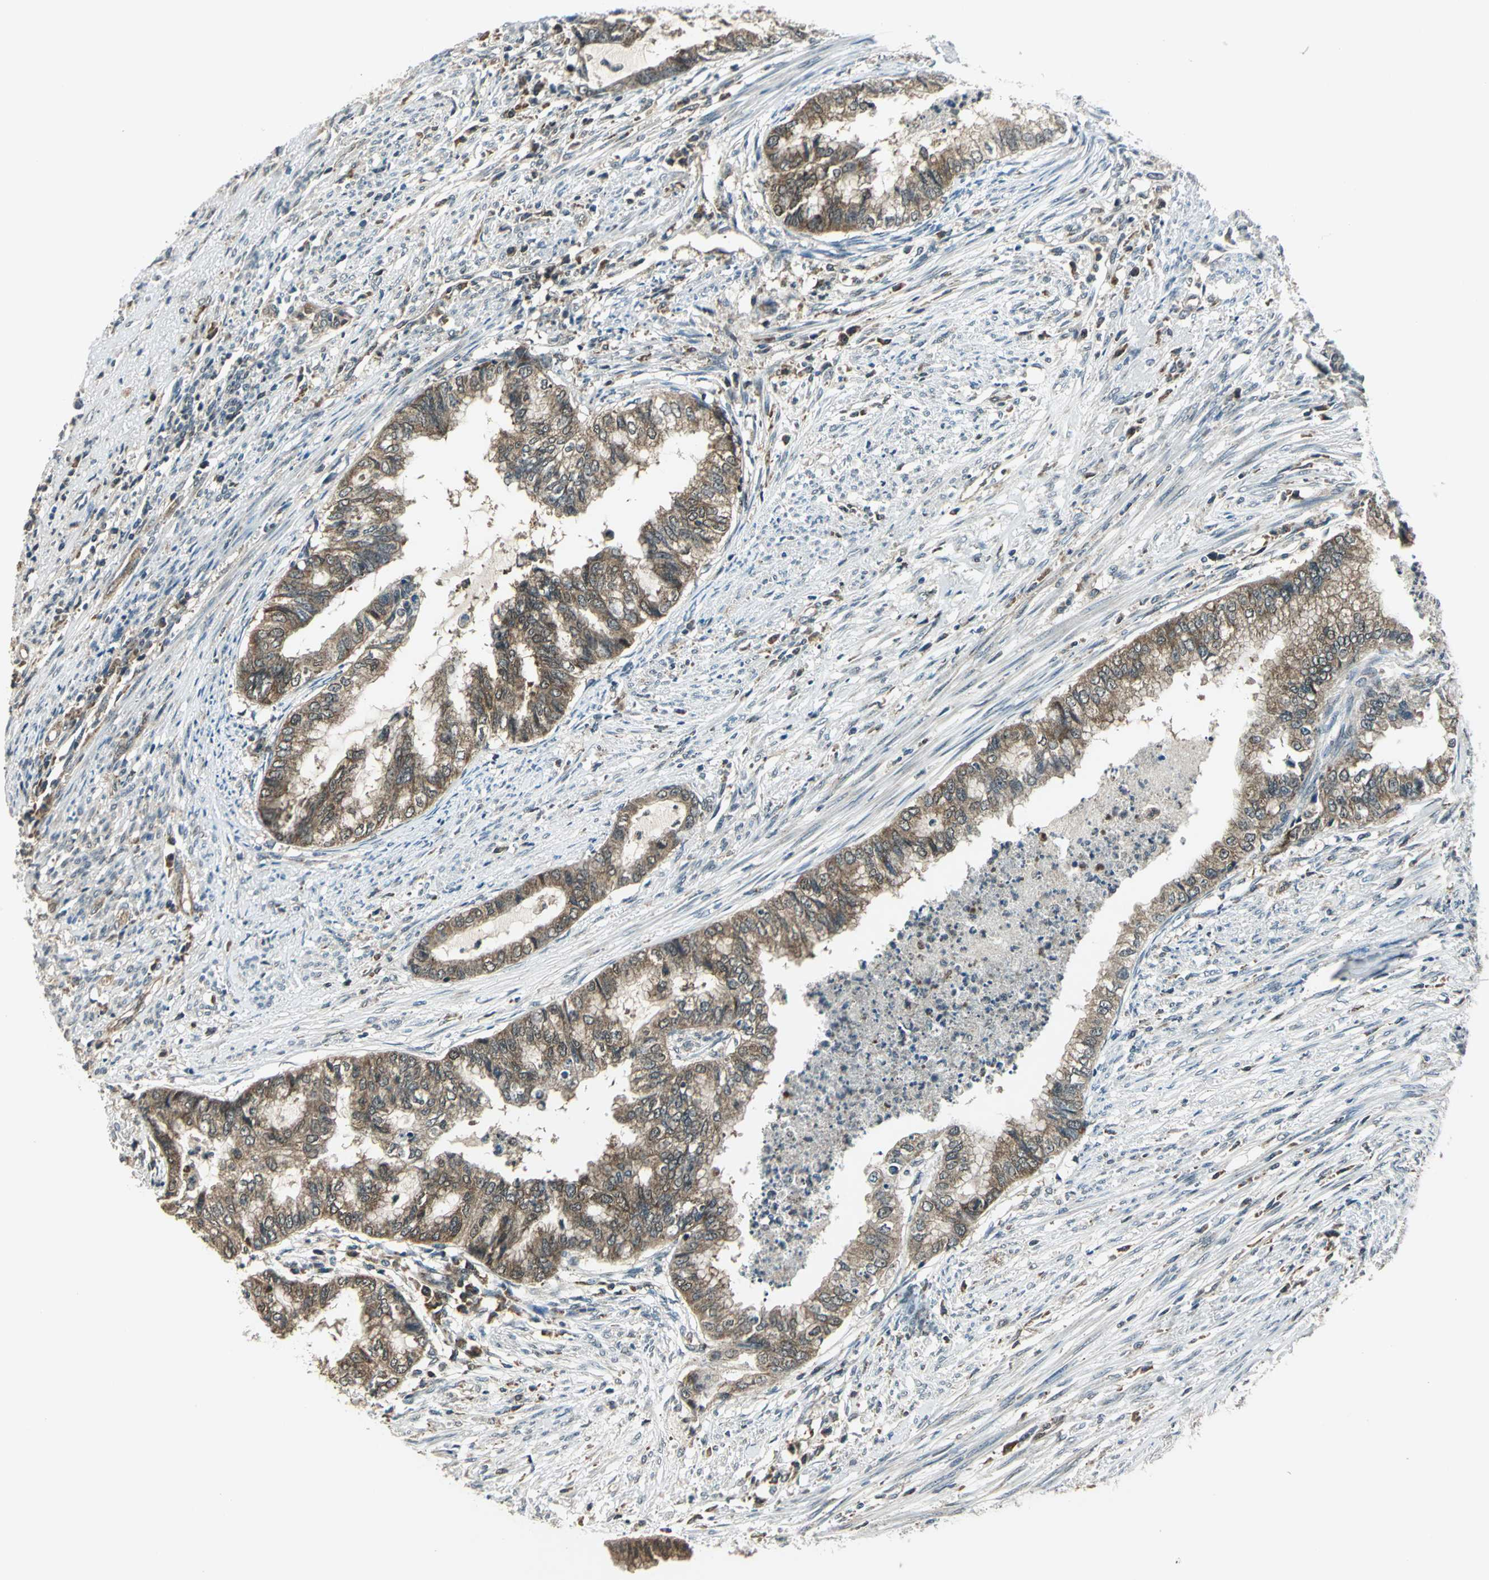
{"staining": {"intensity": "moderate", "quantity": ">75%", "location": "cytoplasmic/membranous"}, "tissue": "endometrial cancer", "cell_type": "Tumor cells", "image_type": "cancer", "snomed": [{"axis": "morphology", "description": "Adenocarcinoma, NOS"}, {"axis": "topography", "description": "Endometrium"}], "caption": "Immunohistochemical staining of endometrial cancer reveals medium levels of moderate cytoplasmic/membranous positivity in approximately >75% of tumor cells.", "gene": "NUDT2", "patient": {"sex": "female", "age": 79}}